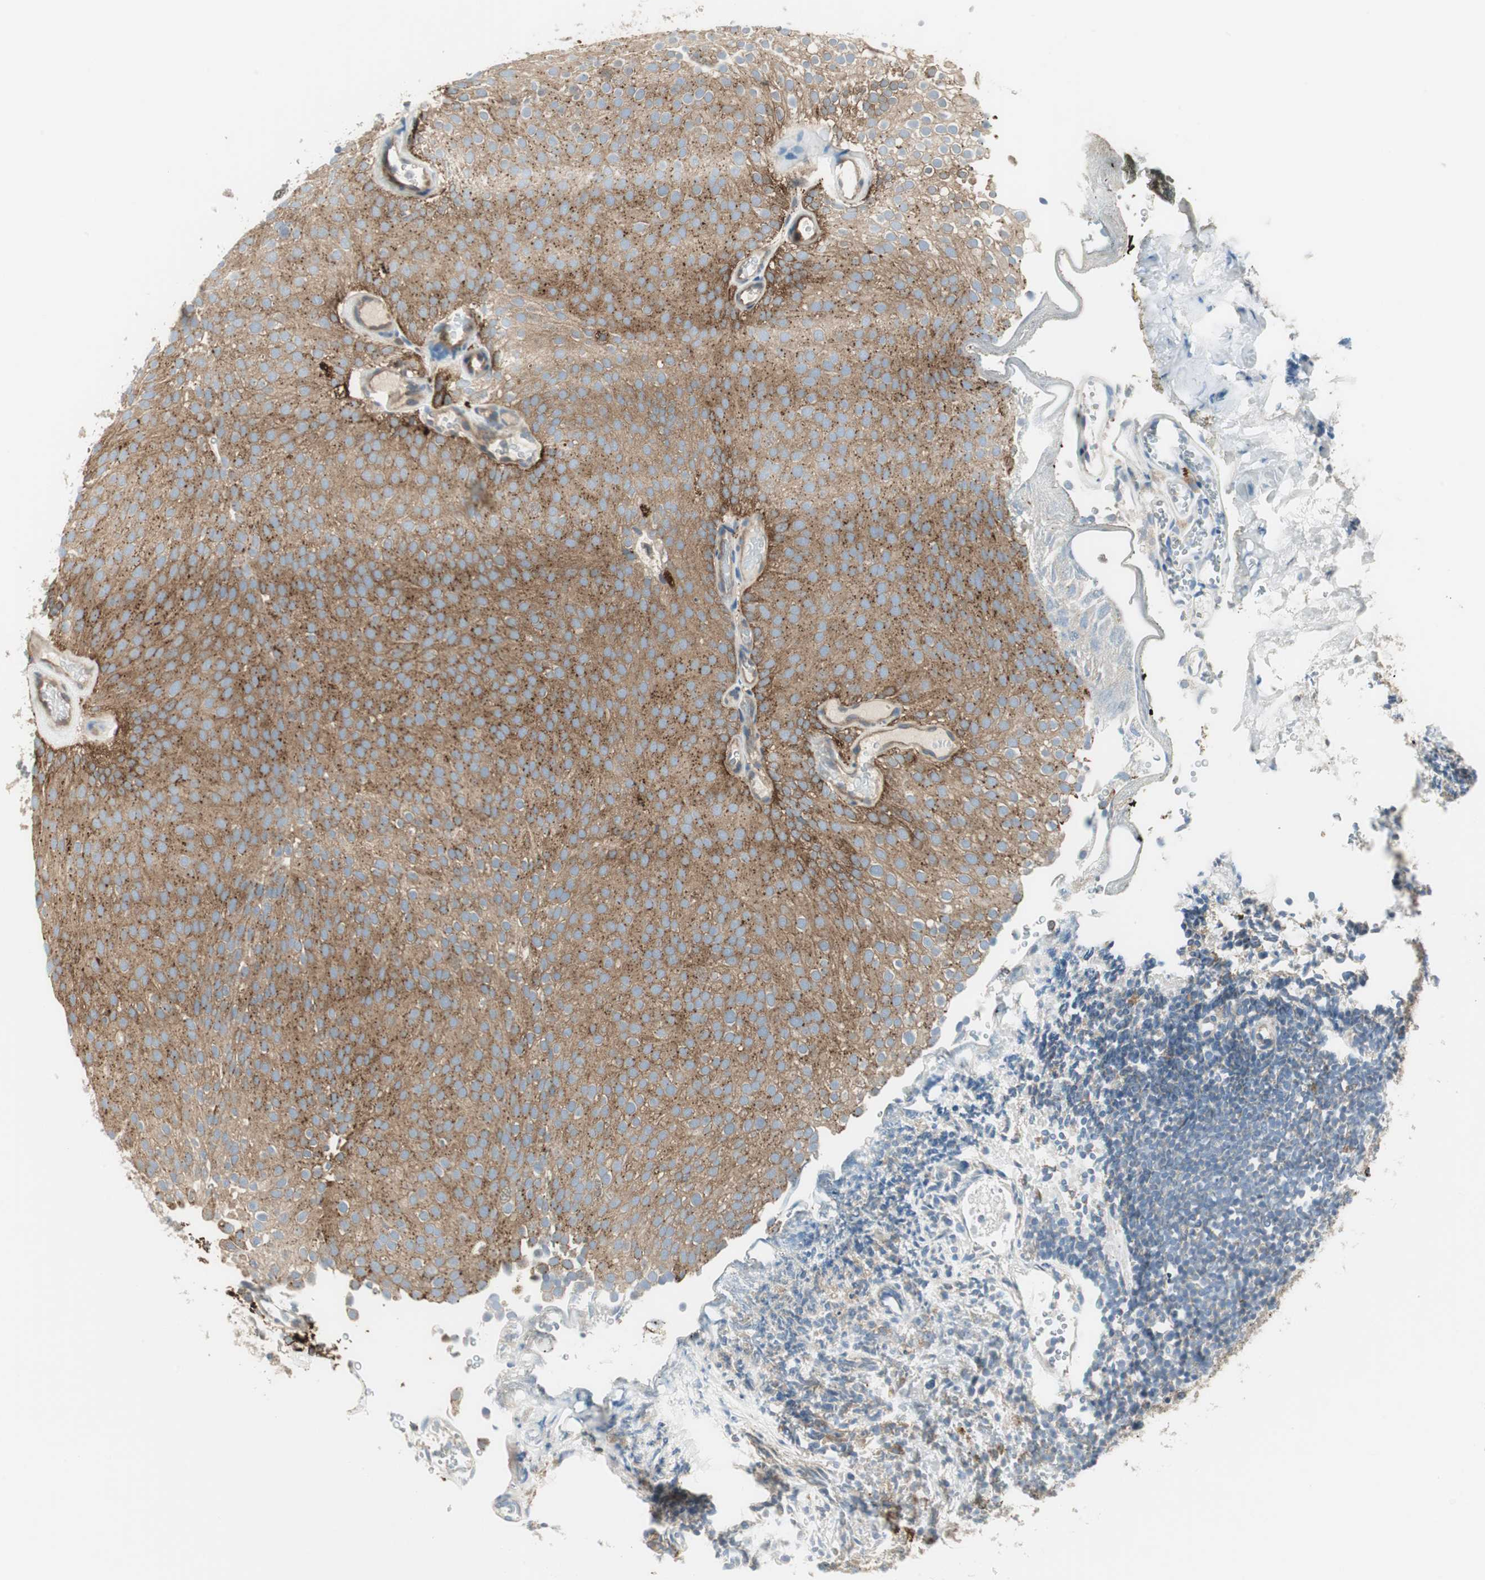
{"staining": {"intensity": "moderate", "quantity": ">75%", "location": "cytoplasmic/membranous"}, "tissue": "urothelial cancer", "cell_type": "Tumor cells", "image_type": "cancer", "snomed": [{"axis": "morphology", "description": "Urothelial carcinoma, Low grade"}, {"axis": "topography", "description": "Urinary bladder"}], "caption": "Low-grade urothelial carcinoma stained for a protein (brown) shows moderate cytoplasmic/membranous positive staining in approximately >75% of tumor cells.", "gene": "NCK1", "patient": {"sex": "male", "age": 78}}